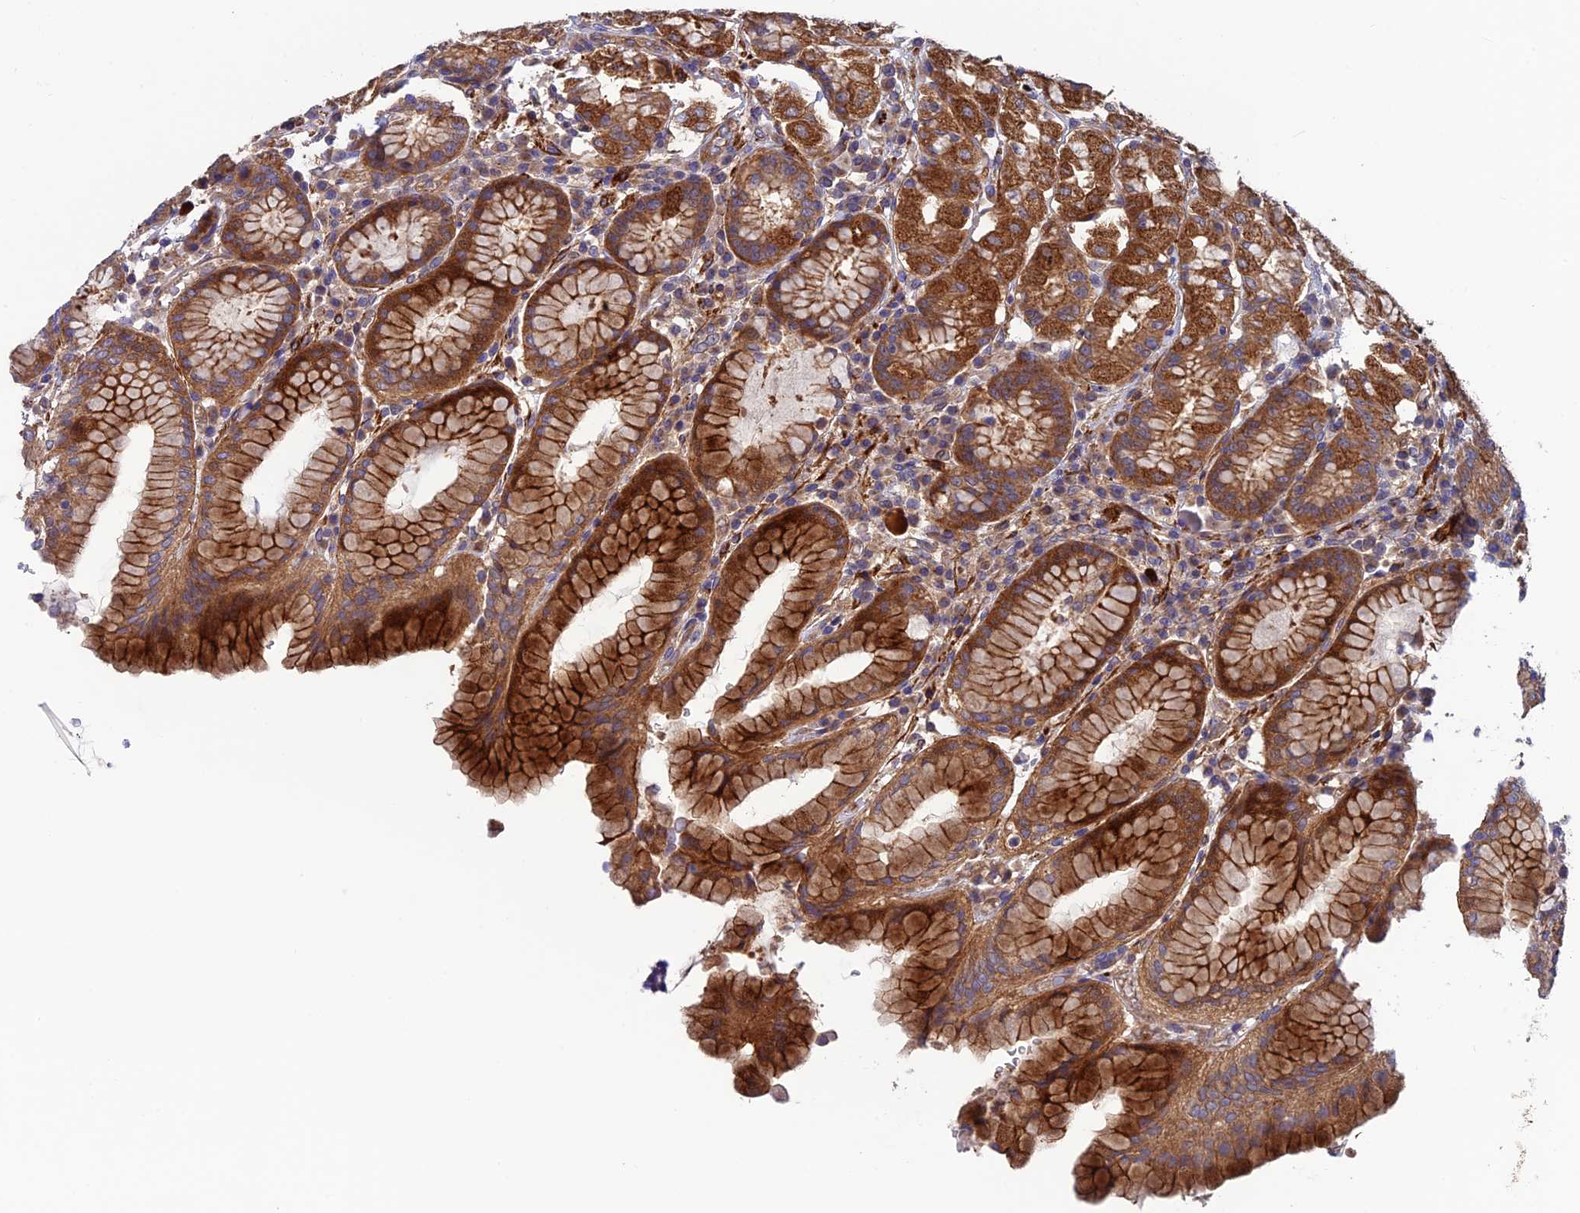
{"staining": {"intensity": "strong", "quantity": ">75%", "location": "cytoplasmic/membranous"}, "tissue": "stomach", "cell_type": "Glandular cells", "image_type": "normal", "snomed": [{"axis": "morphology", "description": "Normal tissue, NOS"}, {"axis": "topography", "description": "Stomach"}, {"axis": "topography", "description": "Stomach, lower"}], "caption": "Normal stomach exhibits strong cytoplasmic/membranous expression in approximately >75% of glandular cells.", "gene": "ADAMTS15", "patient": {"sex": "female", "age": 56}}